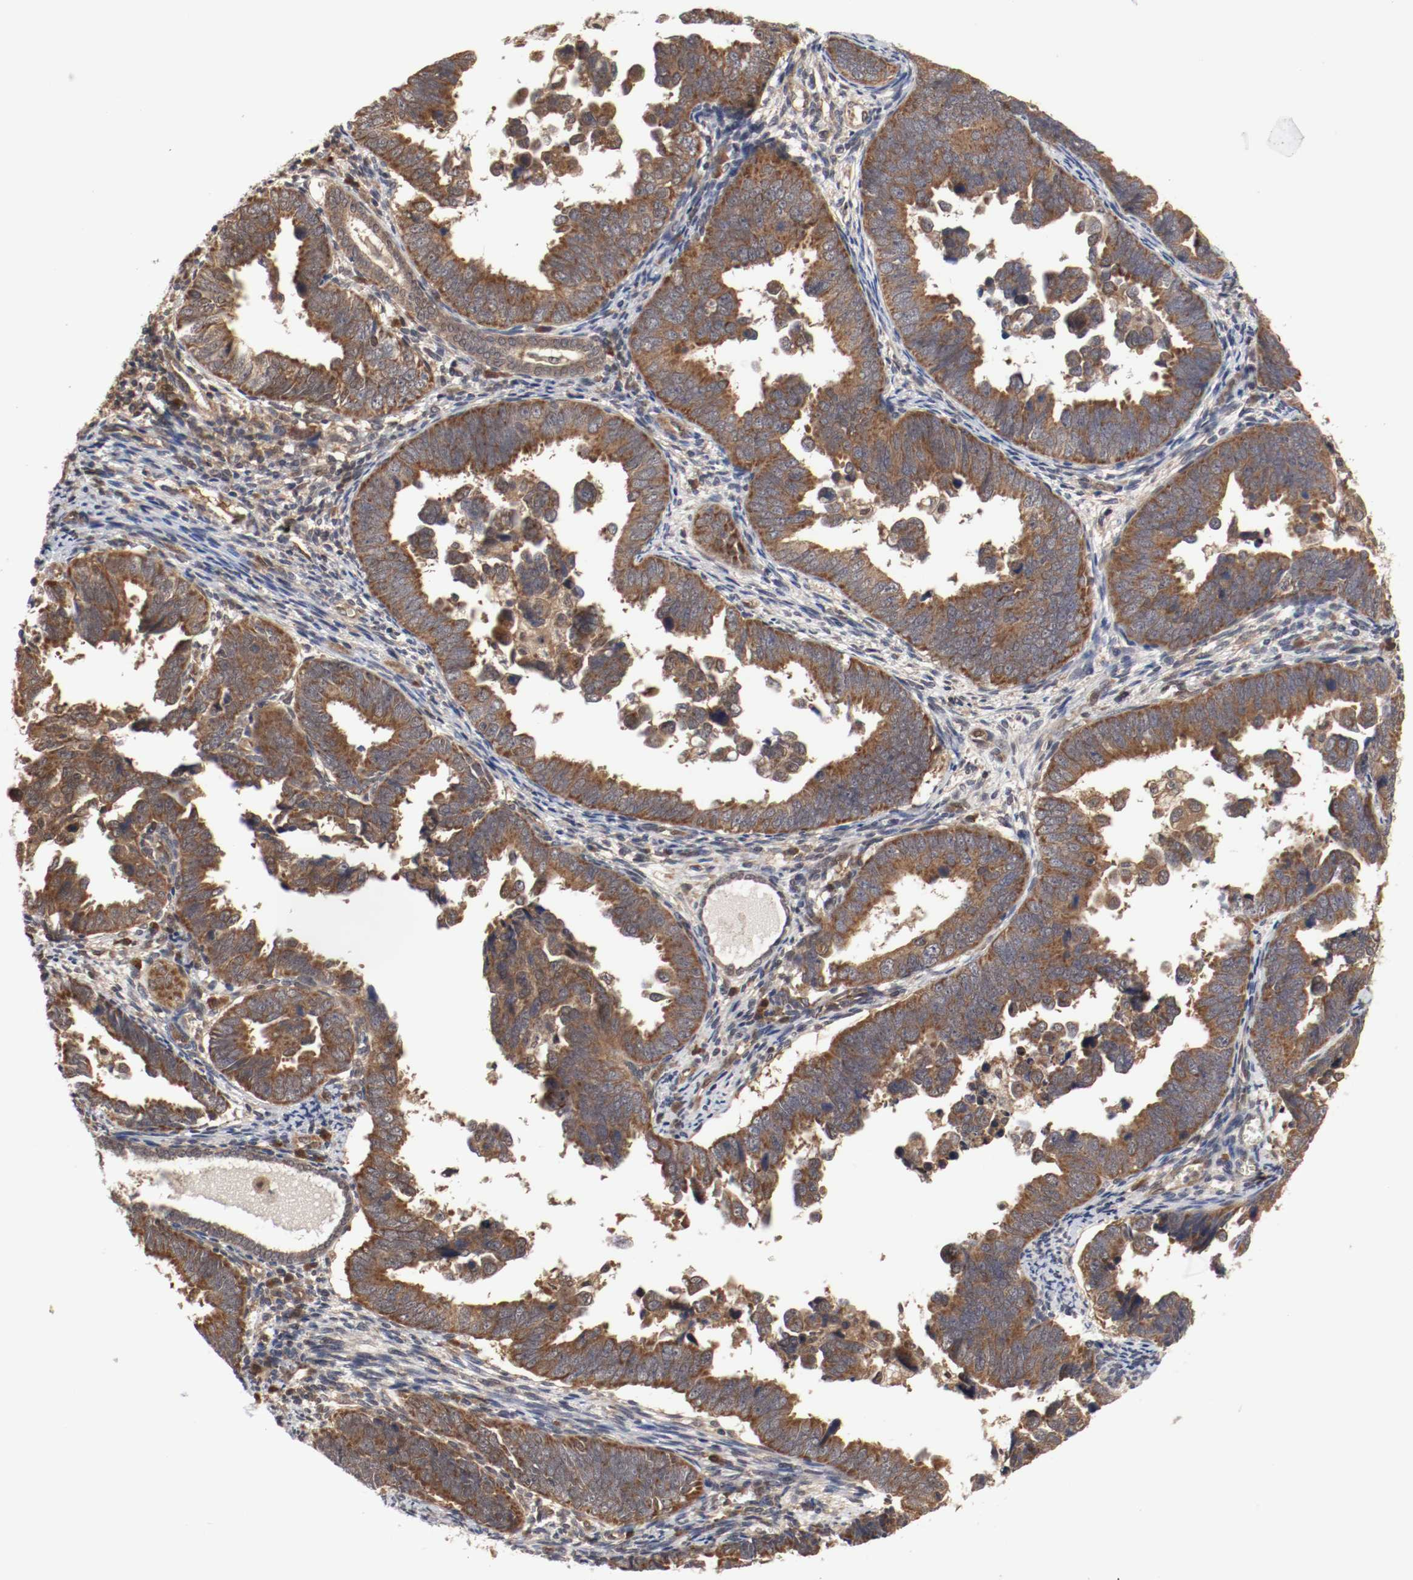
{"staining": {"intensity": "moderate", "quantity": ">75%", "location": "cytoplasmic/membranous"}, "tissue": "endometrial cancer", "cell_type": "Tumor cells", "image_type": "cancer", "snomed": [{"axis": "morphology", "description": "Adenocarcinoma, NOS"}, {"axis": "topography", "description": "Endometrium"}], "caption": "Approximately >75% of tumor cells in human endometrial cancer (adenocarcinoma) exhibit moderate cytoplasmic/membranous protein staining as visualized by brown immunohistochemical staining.", "gene": "AFG3L2", "patient": {"sex": "female", "age": 75}}